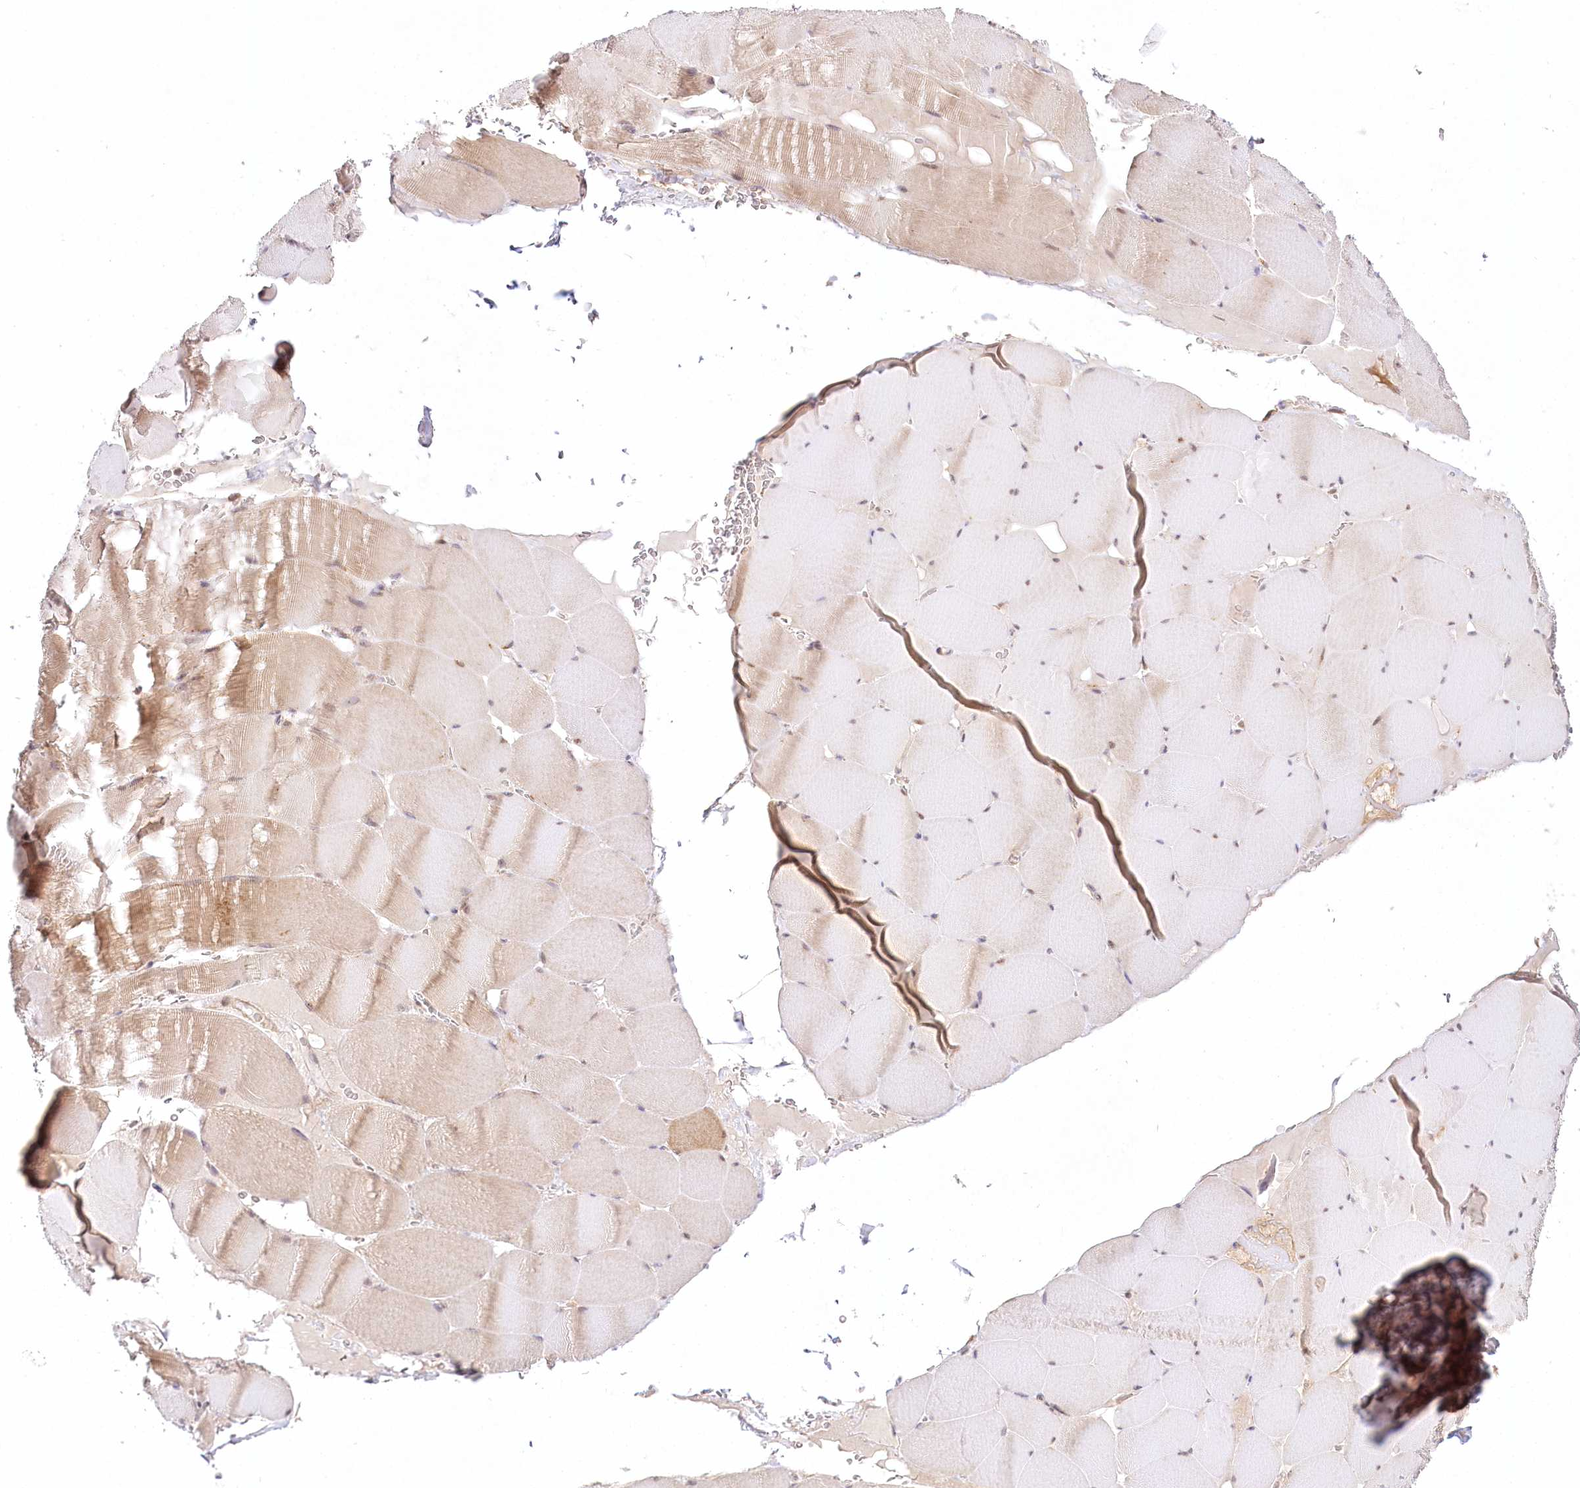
{"staining": {"intensity": "weak", "quantity": "25%-75%", "location": "cytoplasmic/membranous"}, "tissue": "skeletal muscle", "cell_type": "Myocytes", "image_type": "normal", "snomed": [{"axis": "morphology", "description": "Normal tissue, NOS"}, {"axis": "topography", "description": "Skeletal muscle"}], "caption": "This is a histology image of IHC staining of normal skeletal muscle, which shows weak positivity in the cytoplasmic/membranous of myocytes.", "gene": "INPP4B", "patient": {"sex": "male", "age": 62}}